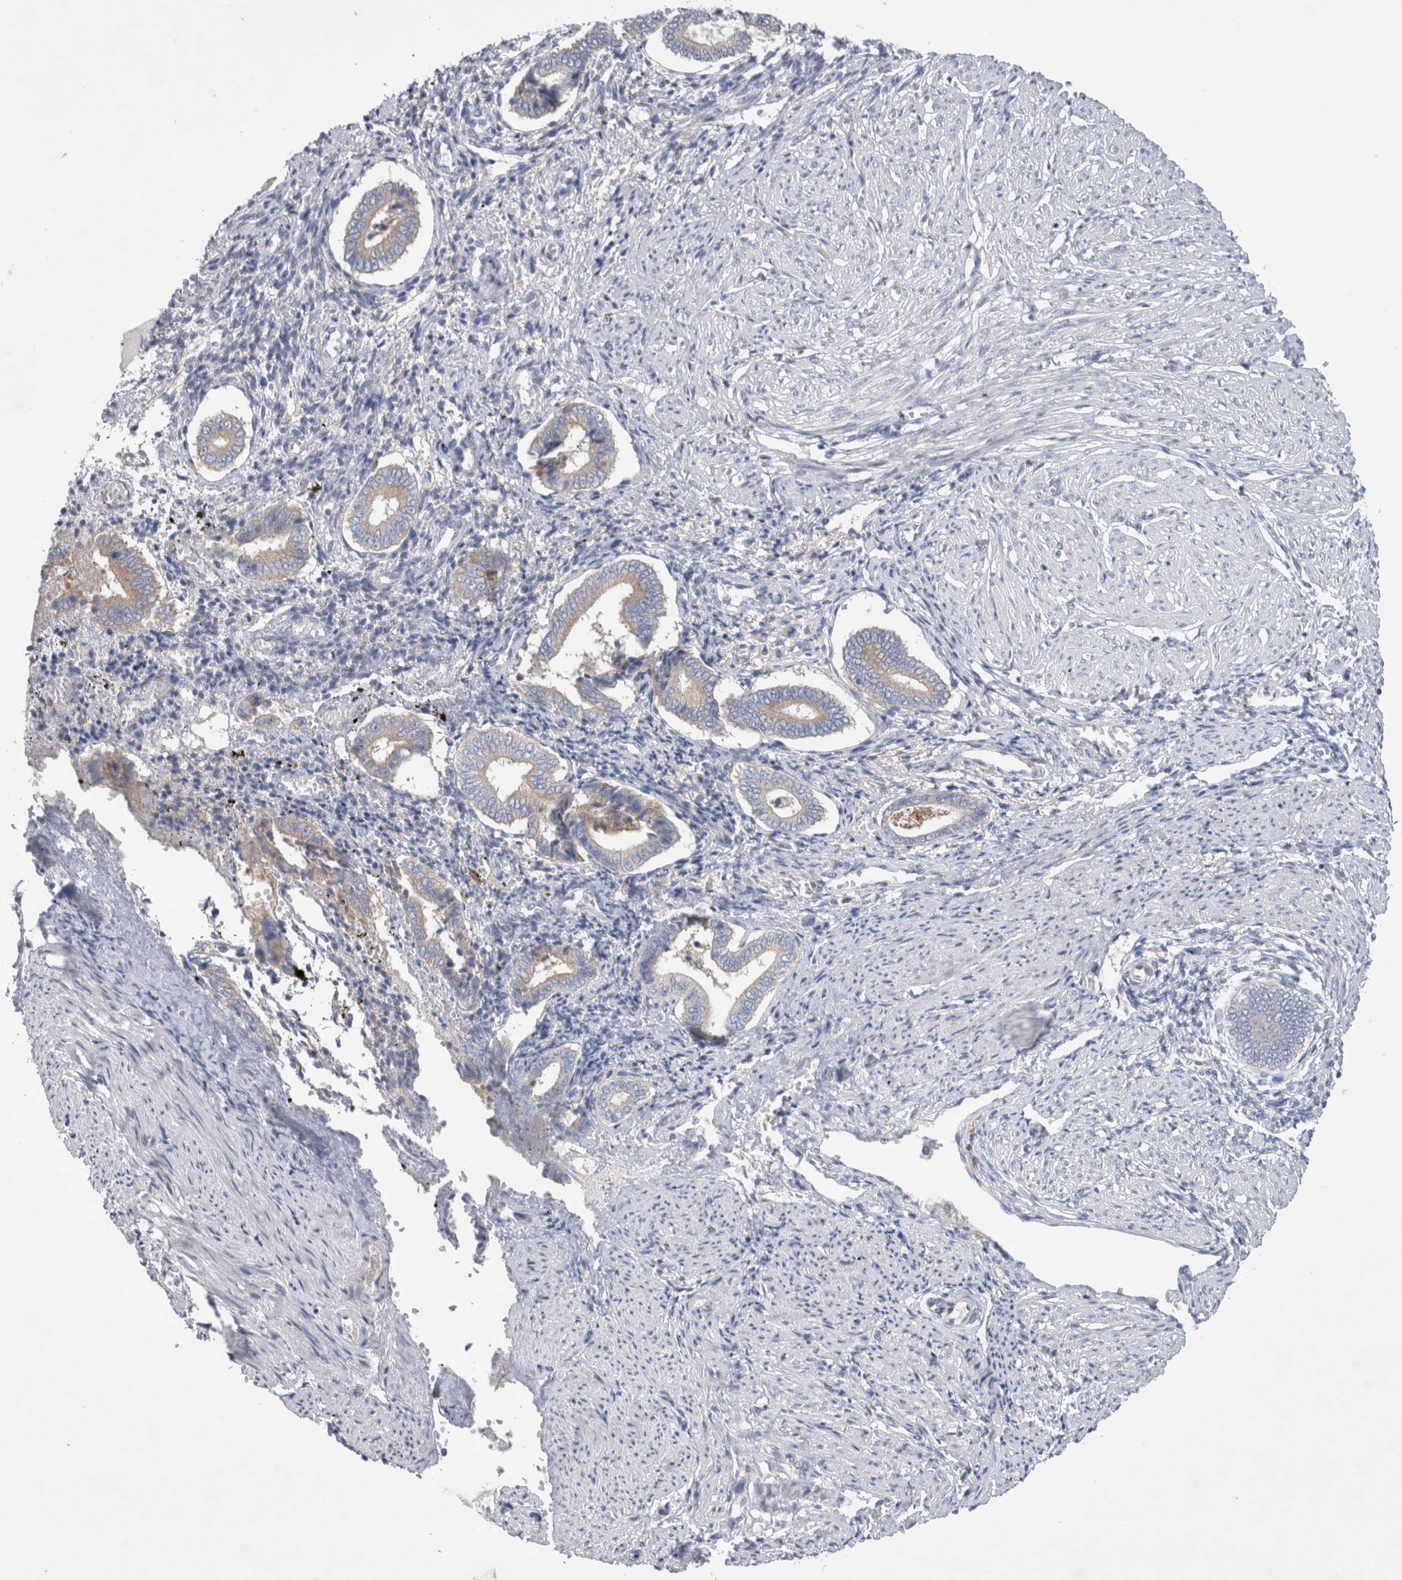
{"staining": {"intensity": "negative", "quantity": "none", "location": "none"}, "tissue": "endometrium", "cell_type": "Cells in endometrial stroma", "image_type": "normal", "snomed": [{"axis": "morphology", "description": "Normal tissue, NOS"}, {"axis": "topography", "description": "Endometrium"}], "caption": "DAB (3,3'-diaminobenzidine) immunohistochemical staining of unremarkable human endometrium exhibits no significant staining in cells in endometrial stroma. (DAB immunohistochemistry (IHC), high magnification).", "gene": "RBM12B", "patient": {"sex": "female", "age": 42}}